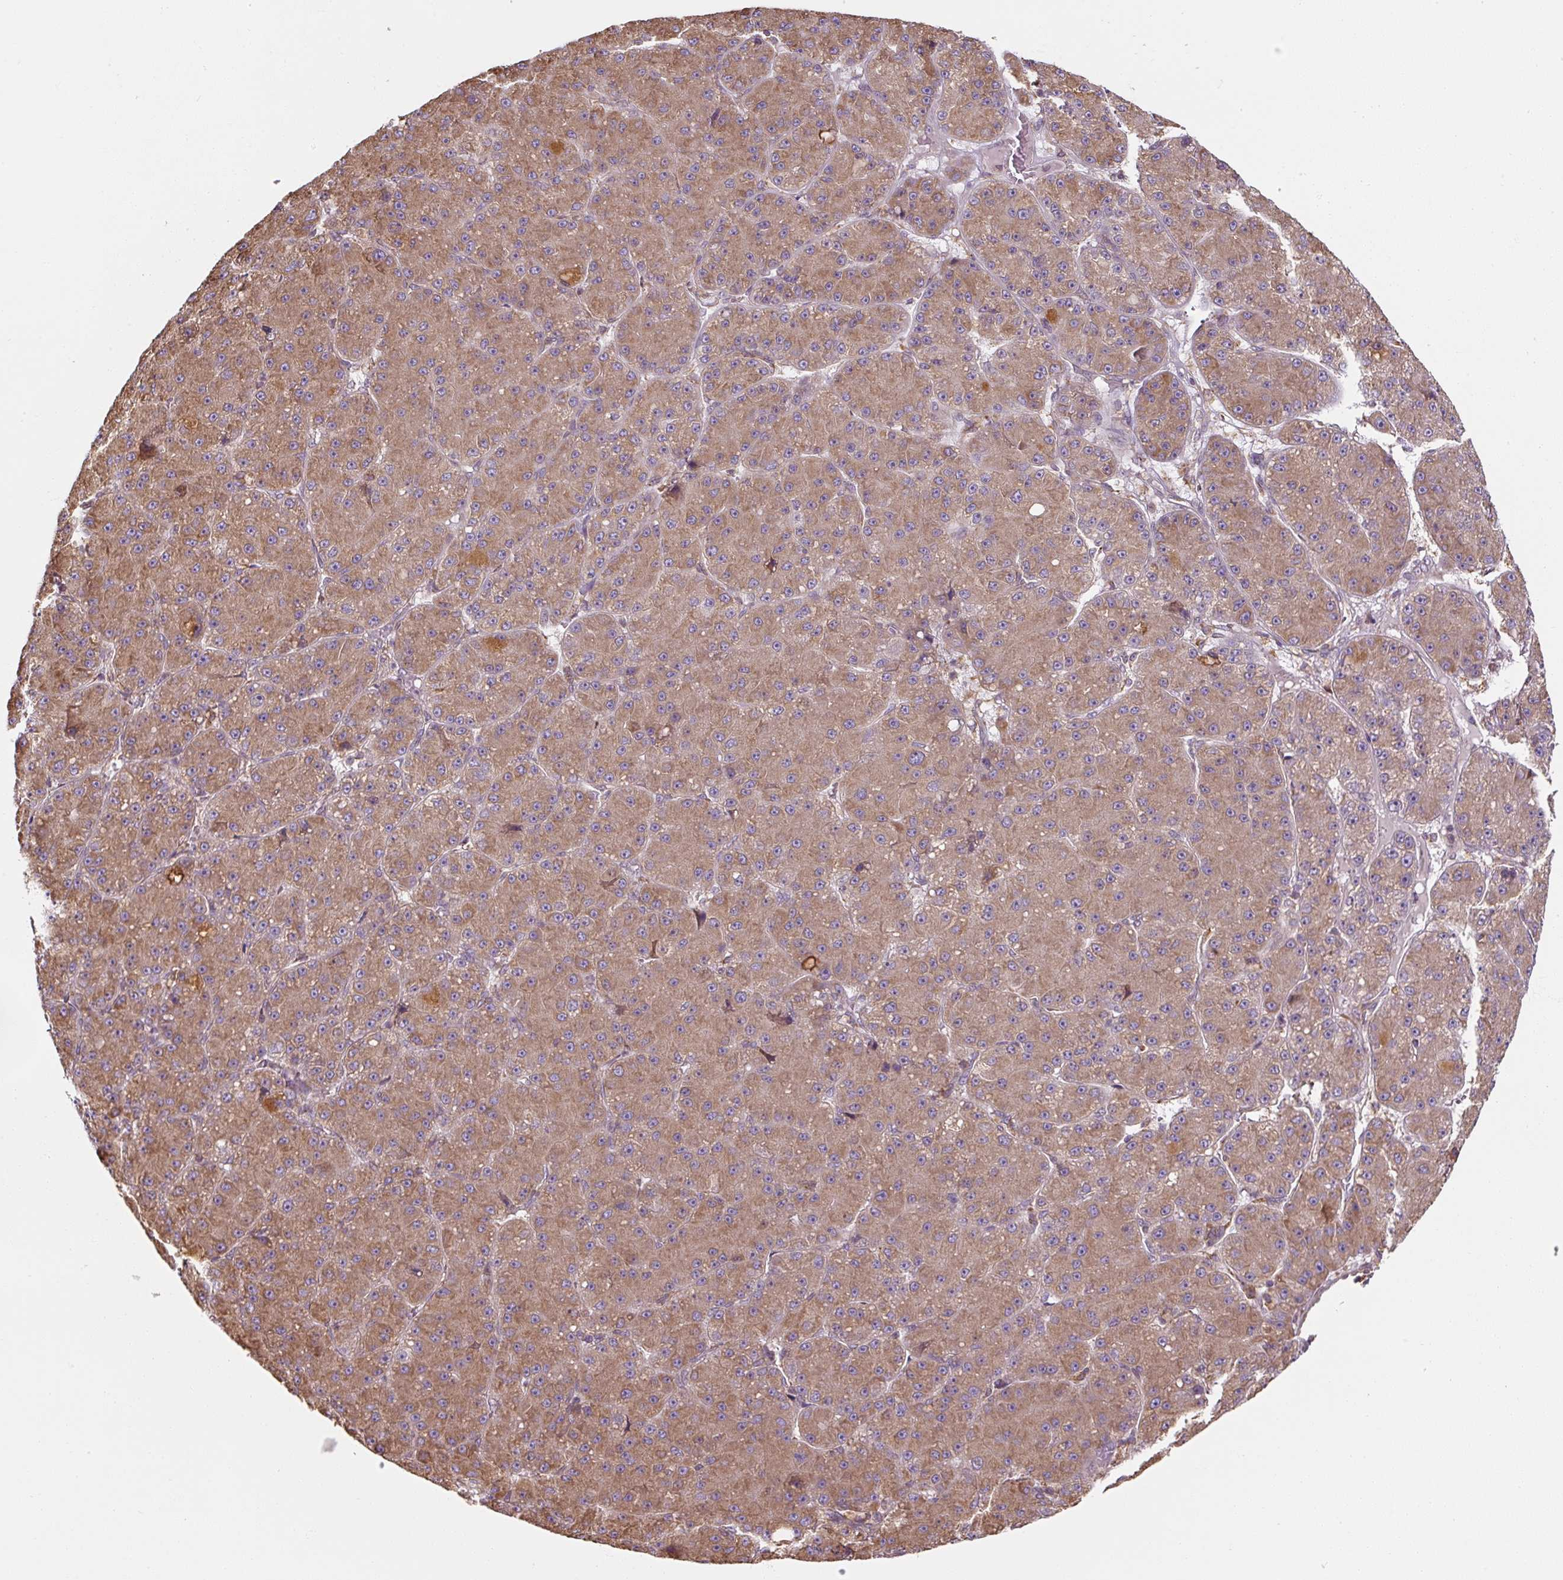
{"staining": {"intensity": "moderate", "quantity": "25%-75%", "location": "cytoplasmic/membranous"}, "tissue": "liver cancer", "cell_type": "Tumor cells", "image_type": "cancer", "snomed": [{"axis": "morphology", "description": "Carcinoma, Hepatocellular, NOS"}, {"axis": "topography", "description": "Liver"}], "caption": "Protein expression analysis of liver hepatocellular carcinoma demonstrates moderate cytoplasmic/membranous expression in approximately 25%-75% of tumor cells.", "gene": "PRKCSH", "patient": {"sex": "male", "age": 67}}